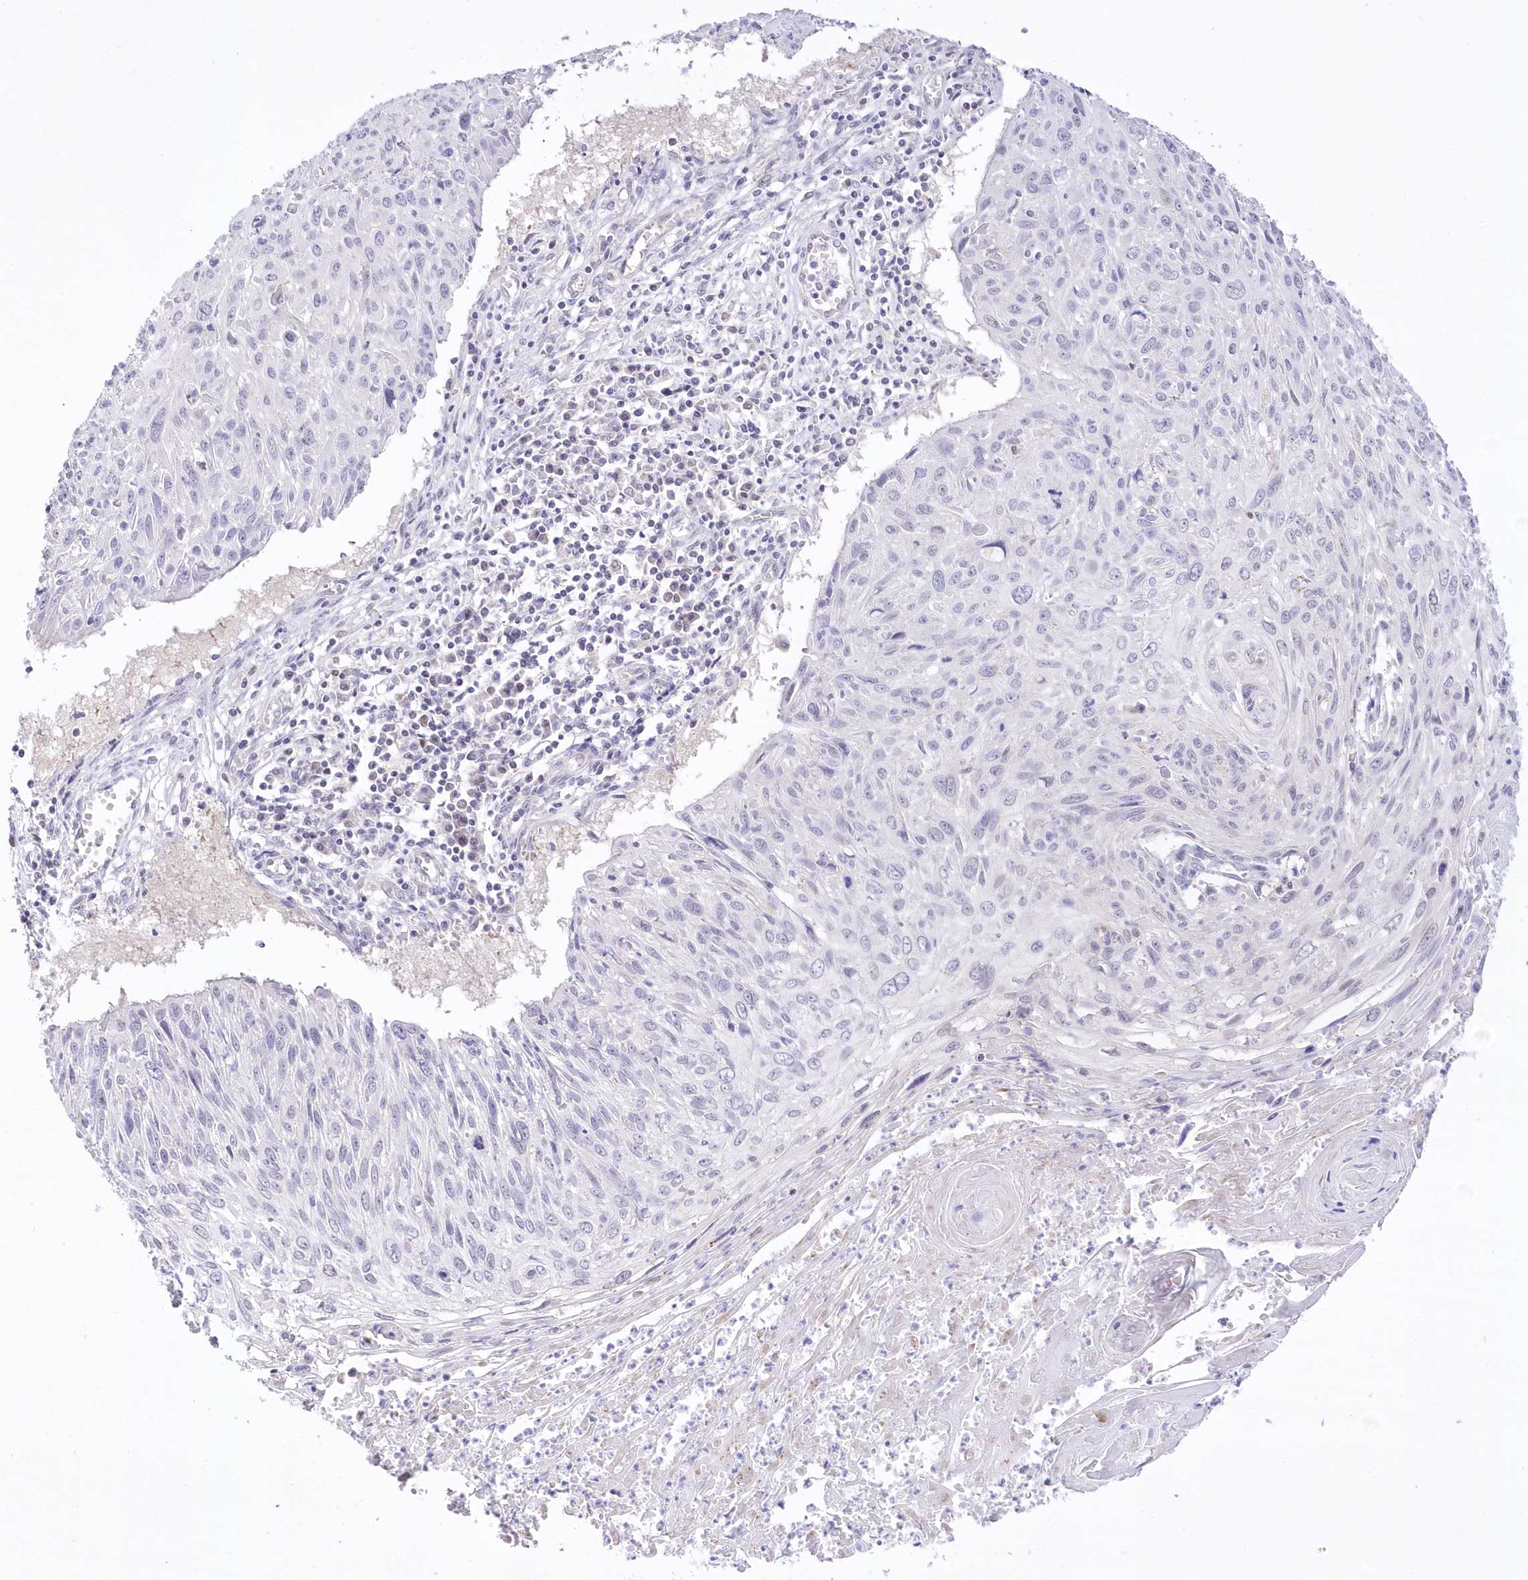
{"staining": {"intensity": "negative", "quantity": "none", "location": "none"}, "tissue": "cervical cancer", "cell_type": "Tumor cells", "image_type": "cancer", "snomed": [{"axis": "morphology", "description": "Squamous cell carcinoma, NOS"}, {"axis": "topography", "description": "Cervix"}], "caption": "This is an immunohistochemistry (IHC) micrograph of cervical cancer (squamous cell carcinoma). There is no staining in tumor cells.", "gene": "UBA6", "patient": {"sex": "female", "age": 51}}